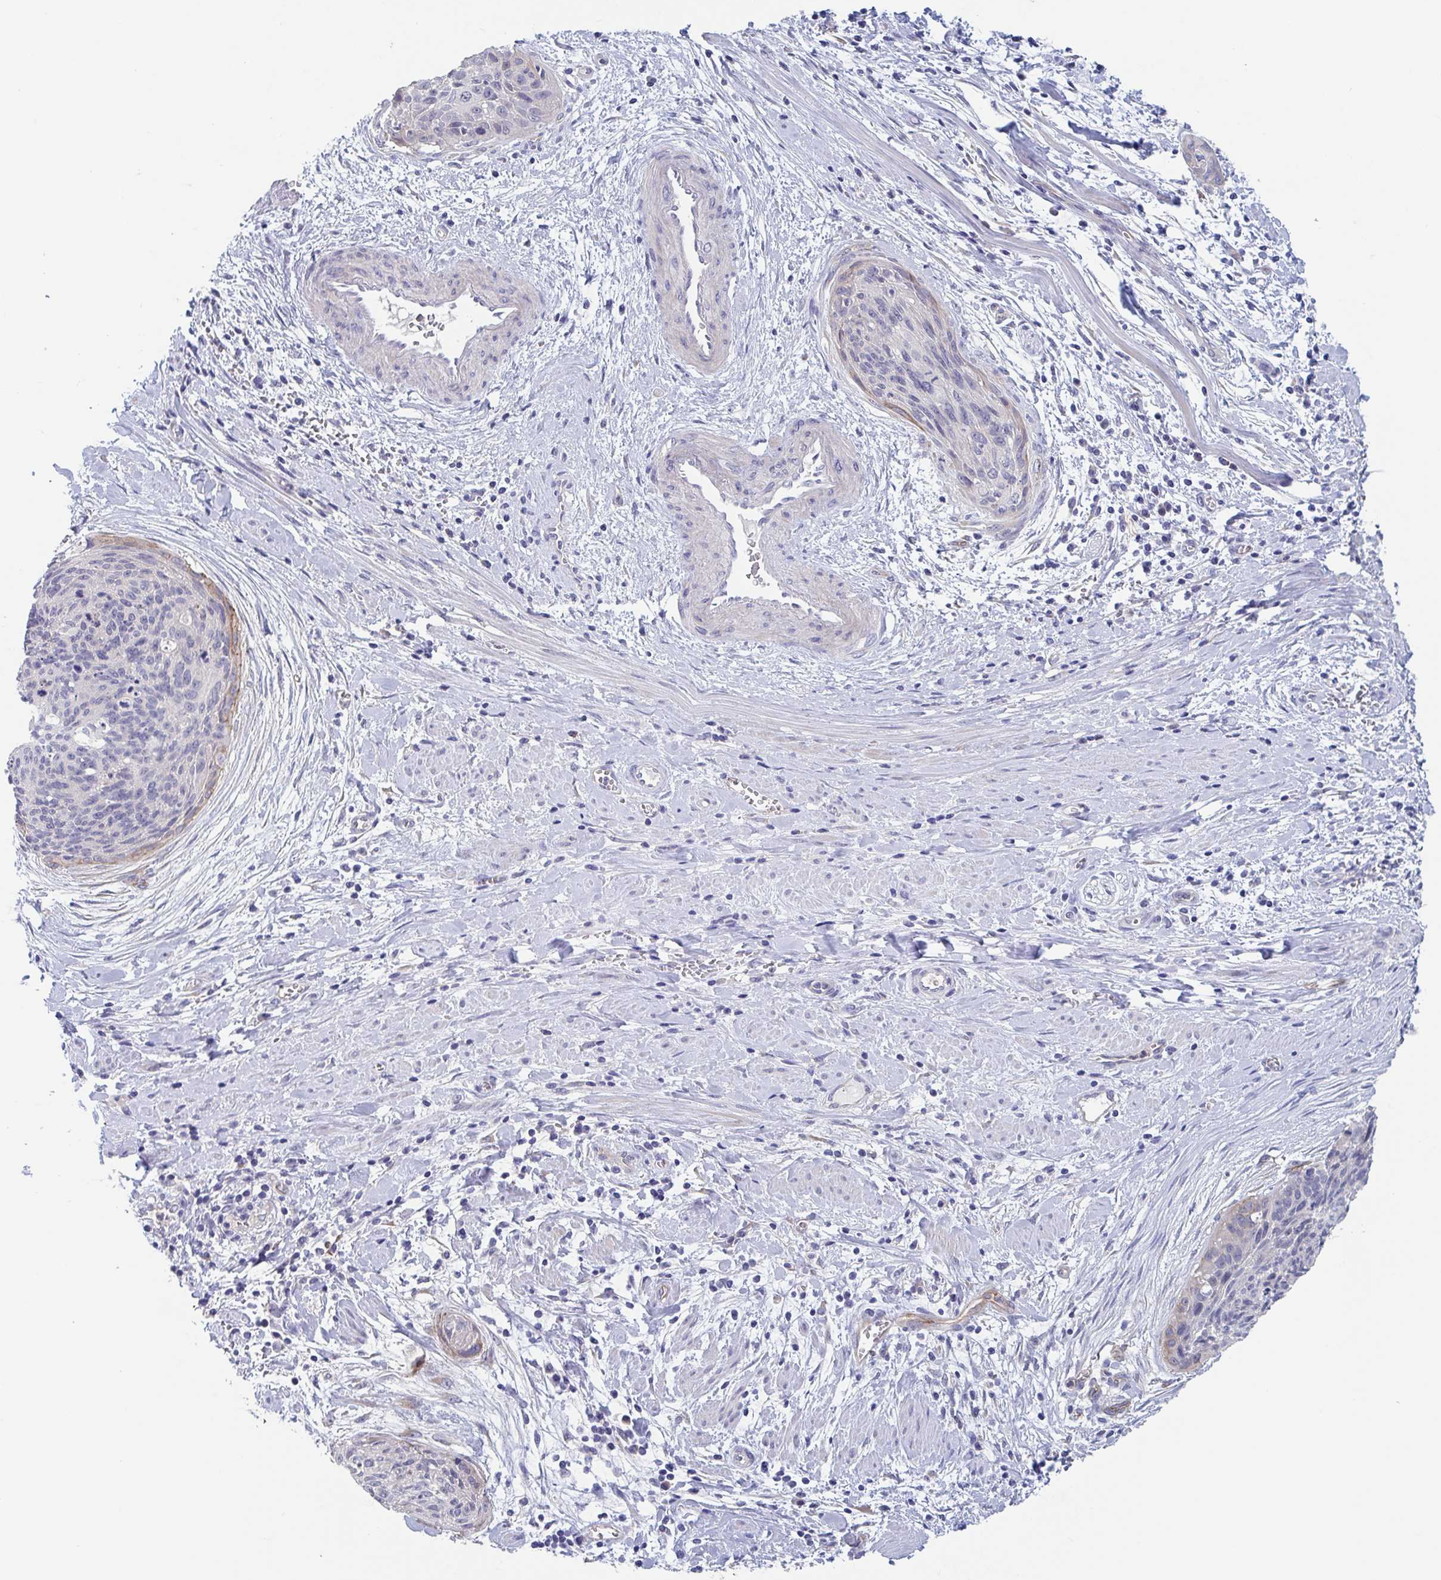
{"staining": {"intensity": "negative", "quantity": "none", "location": "none"}, "tissue": "cervical cancer", "cell_type": "Tumor cells", "image_type": "cancer", "snomed": [{"axis": "morphology", "description": "Squamous cell carcinoma, NOS"}, {"axis": "topography", "description": "Cervix"}], "caption": "Immunohistochemical staining of cervical squamous cell carcinoma displays no significant positivity in tumor cells.", "gene": "ST14", "patient": {"sex": "female", "age": 55}}